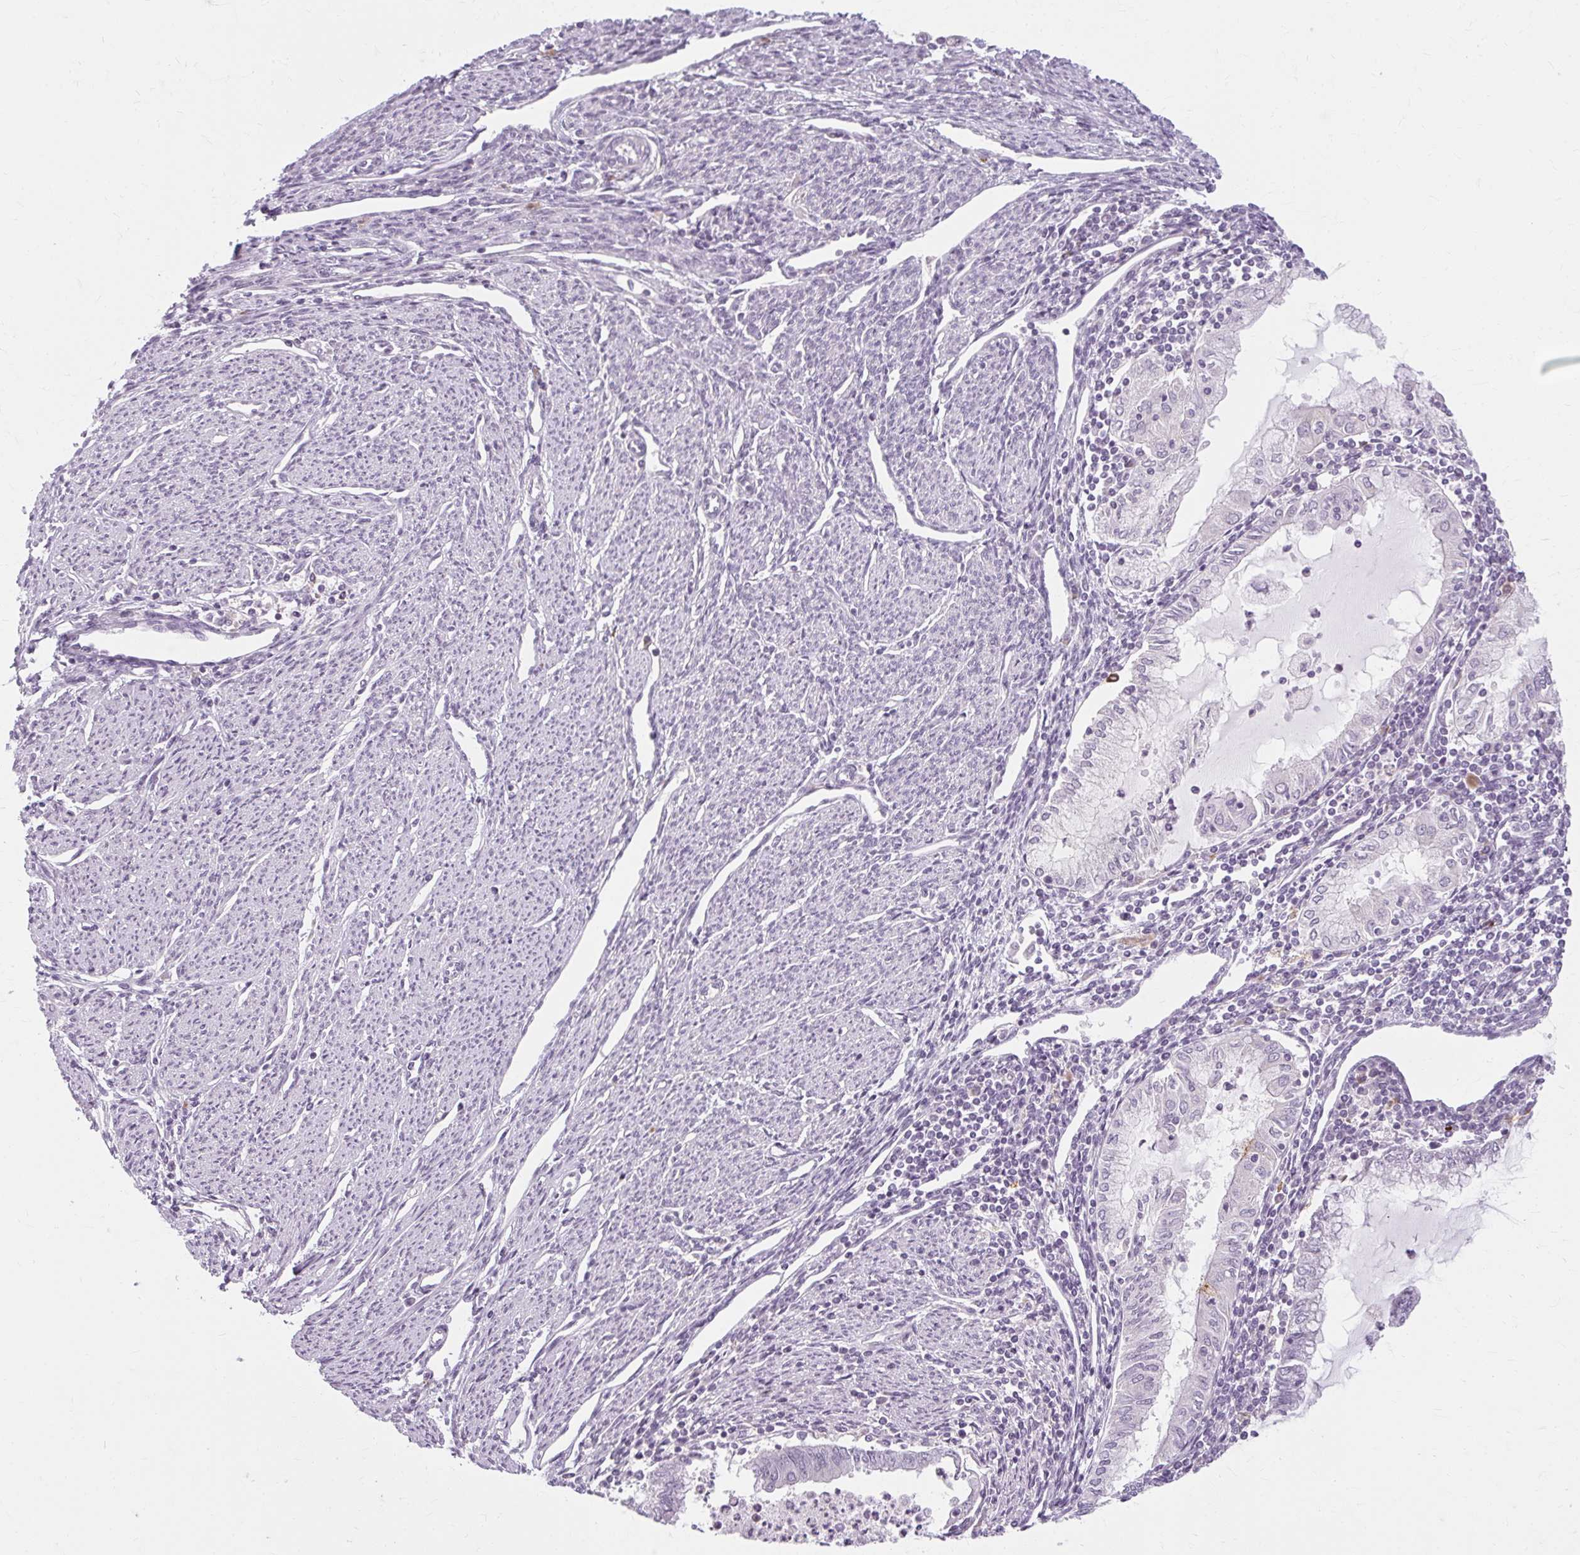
{"staining": {"intensity": "negative", "quantity": "none", "location": "none"}, "tissue": "endometrial cancer", "cell_type": "Tumor cells", "image_type": "cancer", "snomed": [{"axis": "morphology", "description": "Adenocarcinoma, NOS"}, {"axis": "topography", "description": "Endometrium"}], "caption": "Protein analysis of adenocarcinoma (endometrial) demonstrates no significant positivity in tumor cells.", "gene": "ZFYVE26", "patient": {"sex": "female", "age": 79}}